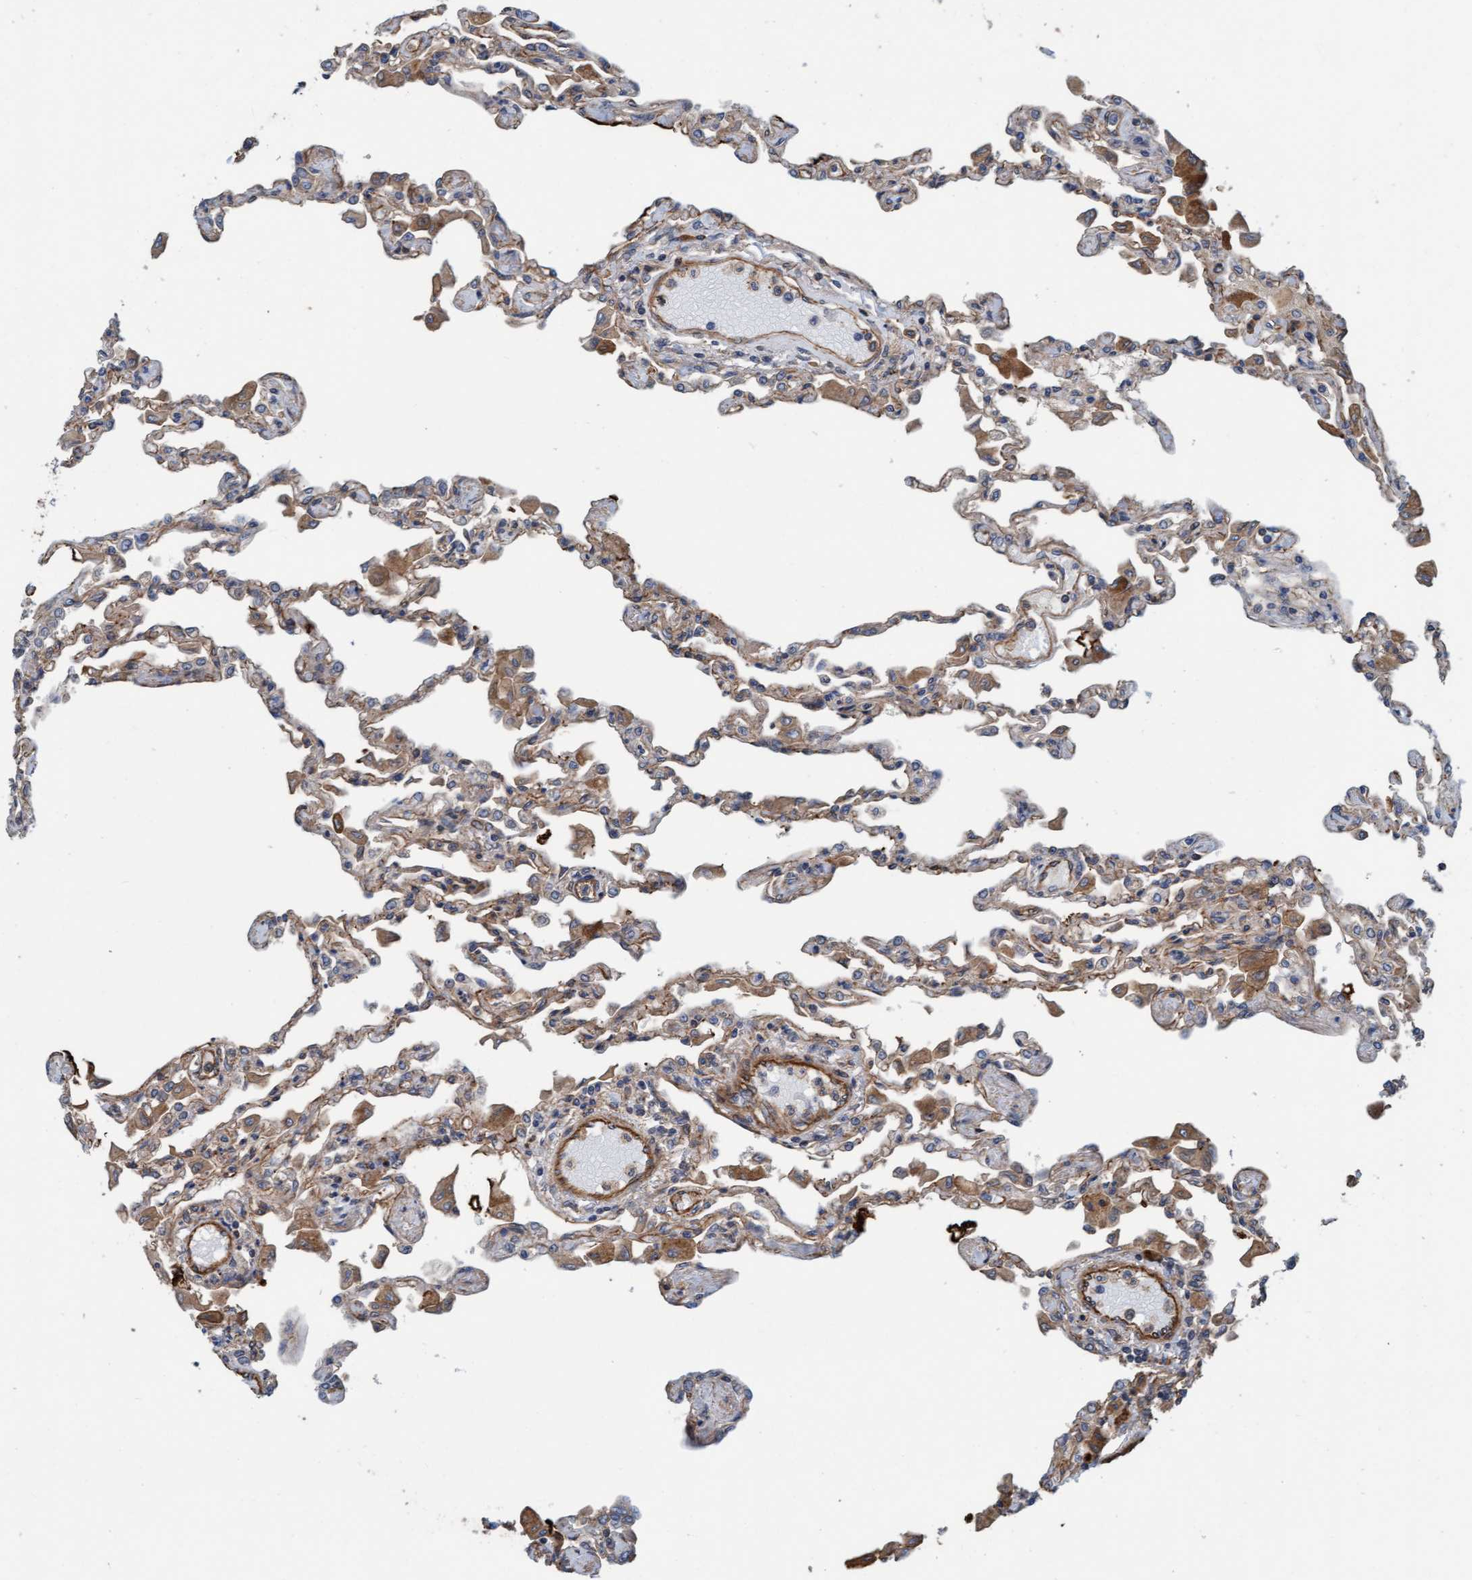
{"staining": {"intensity": "moderate", "quantity": ">75%", "location": "cytoplasmic/membranous"}, "tissue": "lung", "cell_type": "Alveolar cells", "image_type": "normal", "snomed": [{"axis": "morphology", "description": "Normal tissue, NOS"}, {"axis": "topography", "description": "Bronchus"}, {"axis": "topography", "description": "Lung"}], "caption": "Immunohistochemistry image of unremarkable lung: lung stained using immunohistochemistry (IHC) shows medium levels of moderate protein expression localized specifically in the cytoplasmic/membranous of alveolar cells, appearing as a cytoplasmic/membranous brown color.", "gene": "STXBP4", "patient": {"sex": "female", "age": 49}}